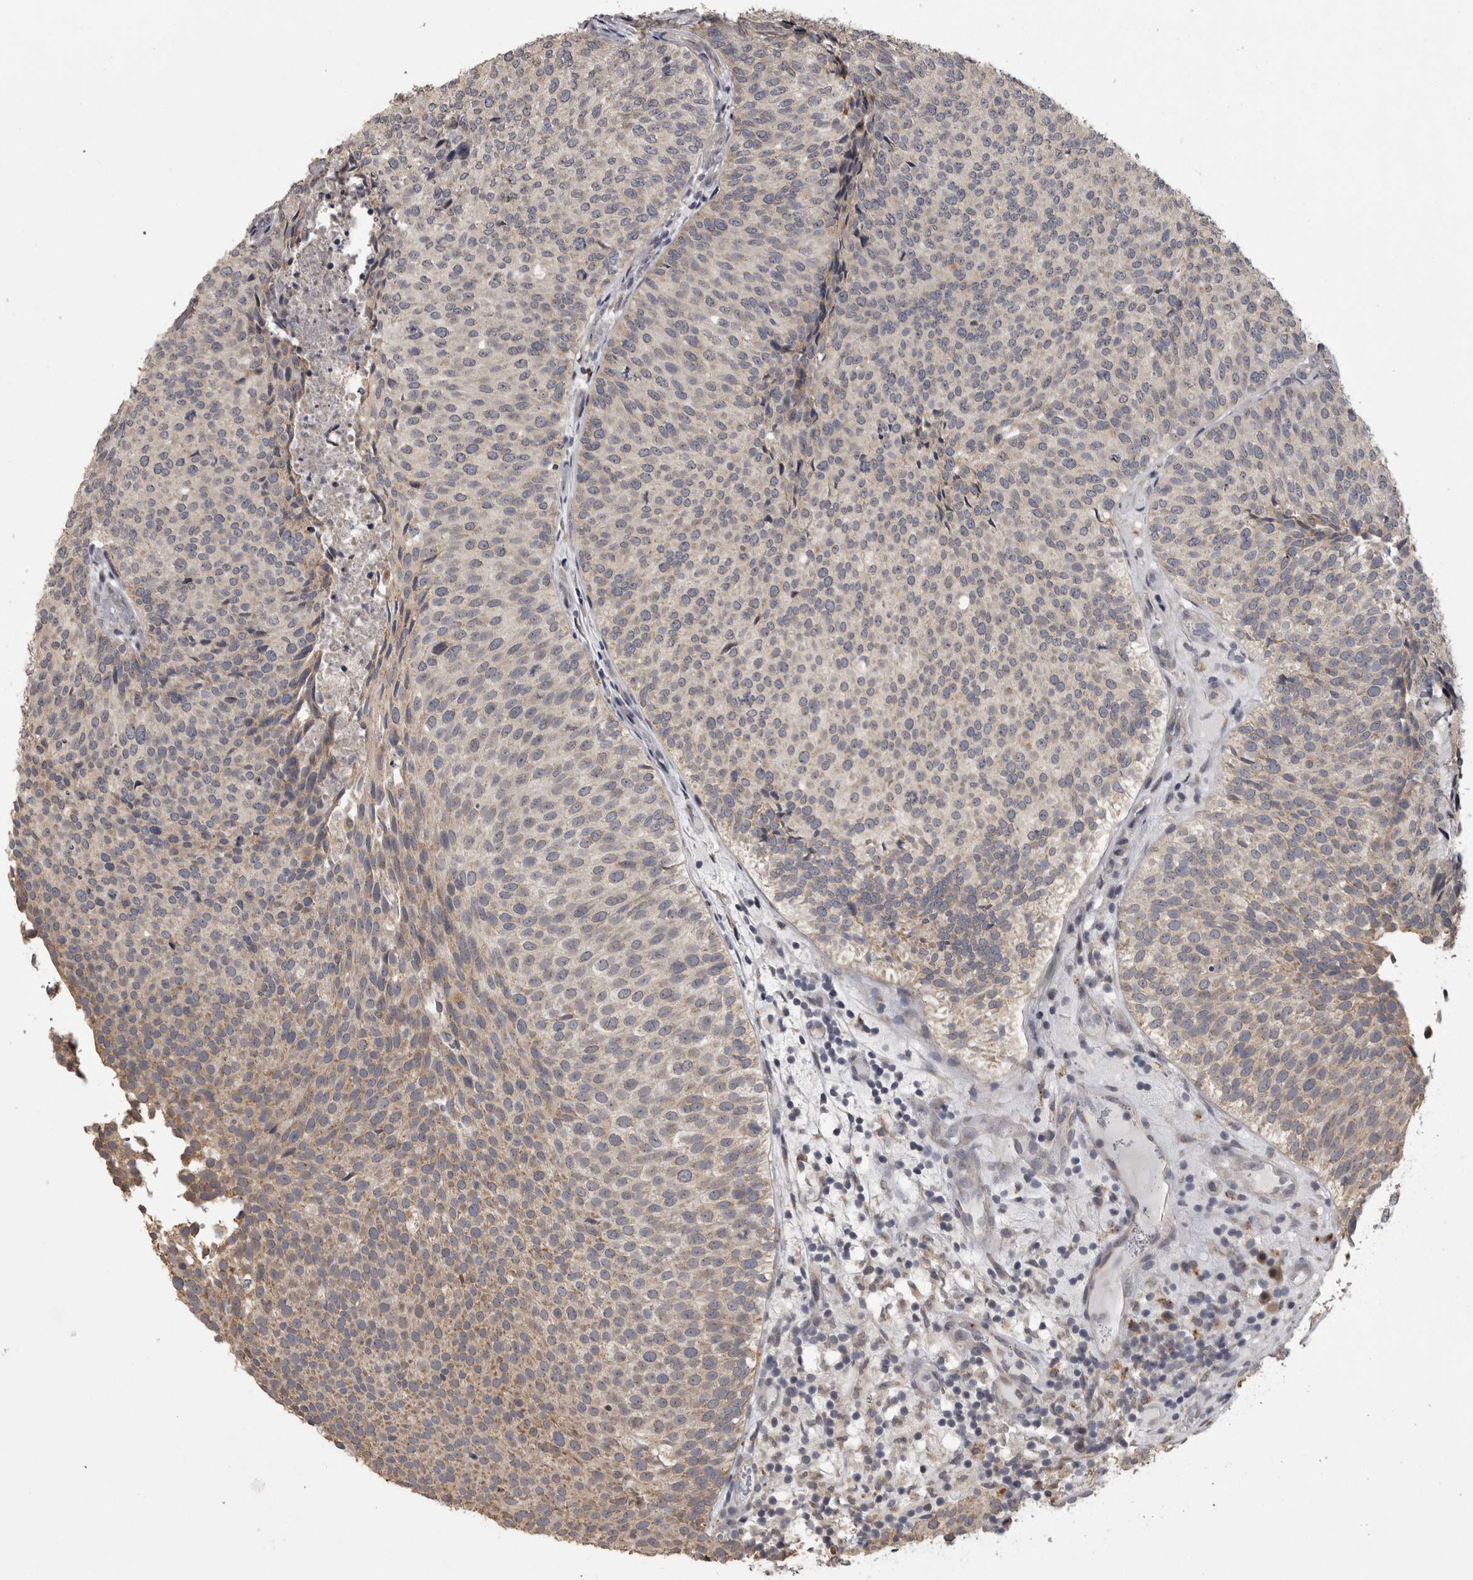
{"staining": {"intensity": "weak", "quantity": "25%-75%", "location": "cytoplasmic/membranous"}, "tissue": "urothelial cancer", "cell_type": "Tumor cells", "image_type": "cancer", "snomed": [{"axis": "morphology", "description": "Urothelial carcinoma, Low grade"}, {"axis": "topography", "description": "Urinary bladder"}], "caption": "Immunohistochemical staining of urothelial cancer reveals weak cytoplasmic/membranous protein staining in approximately 25%-75% of tumor cells. (DAB IHC, brown staining for protein, blue staining for nuclei).", "gene": "RAB29", "patient": {"sex": "male", "age": 86}}